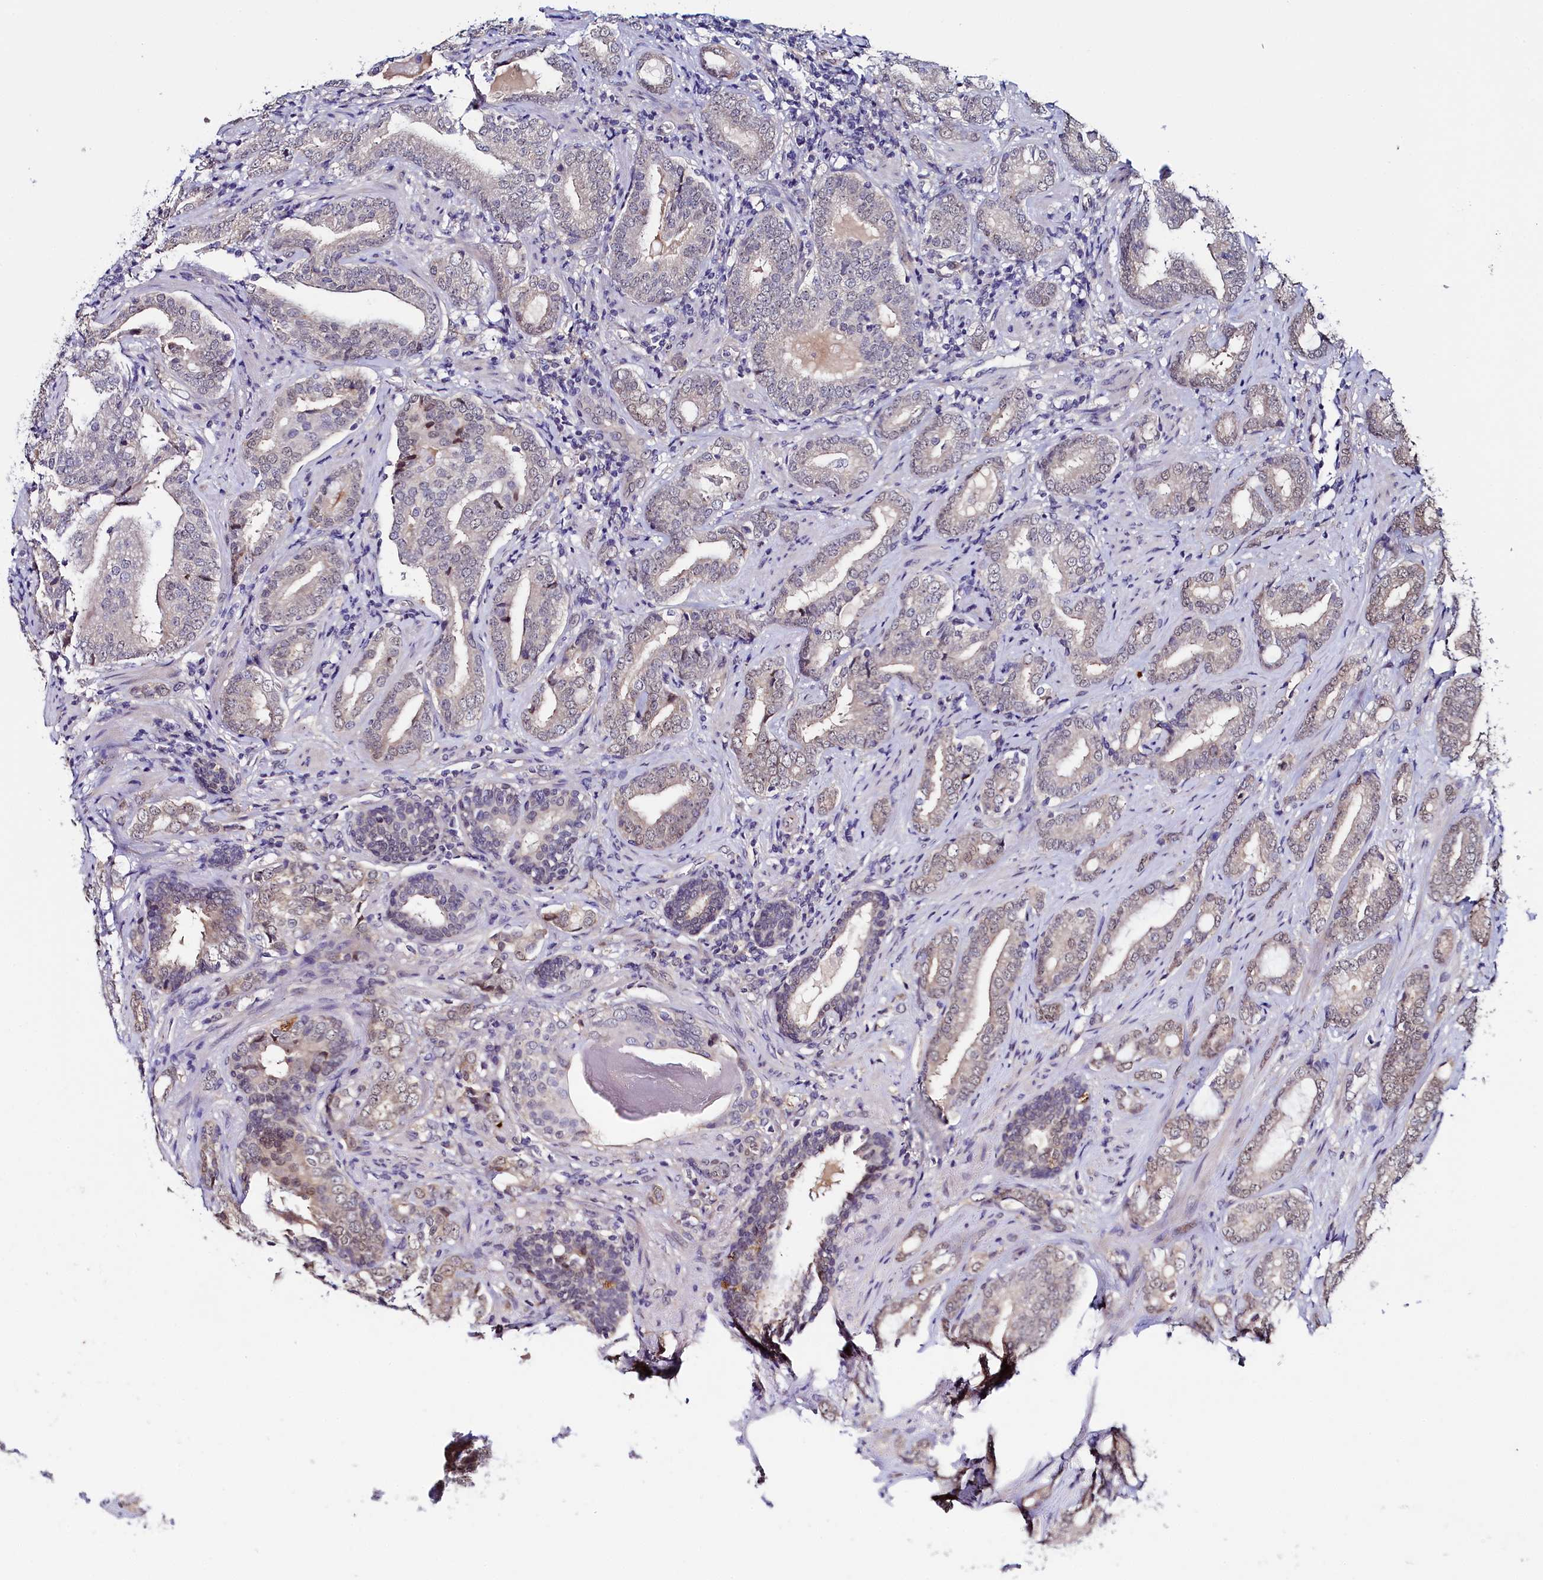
{"staining": {"intensity": "weak", "quantity": "25%-75%", "location": "nuclear"}, "tissue": "prostate cancer", "cell_type": "Tumor cells", "image_type": "cancer", "snomed": [{"axis": "morphology", "description": "Adenocarcinoma, High grade"}, {"axis": "topography", "description": "Prostate"}], "caption": "Weak nuclear protein staining is appreciated in approximately 25%-75% of tumor cells in prostate cancer (high-grade adenocarcinoma).", "gene": "FLYWCH2", "patient": {"sex": "male", "age": 63}}